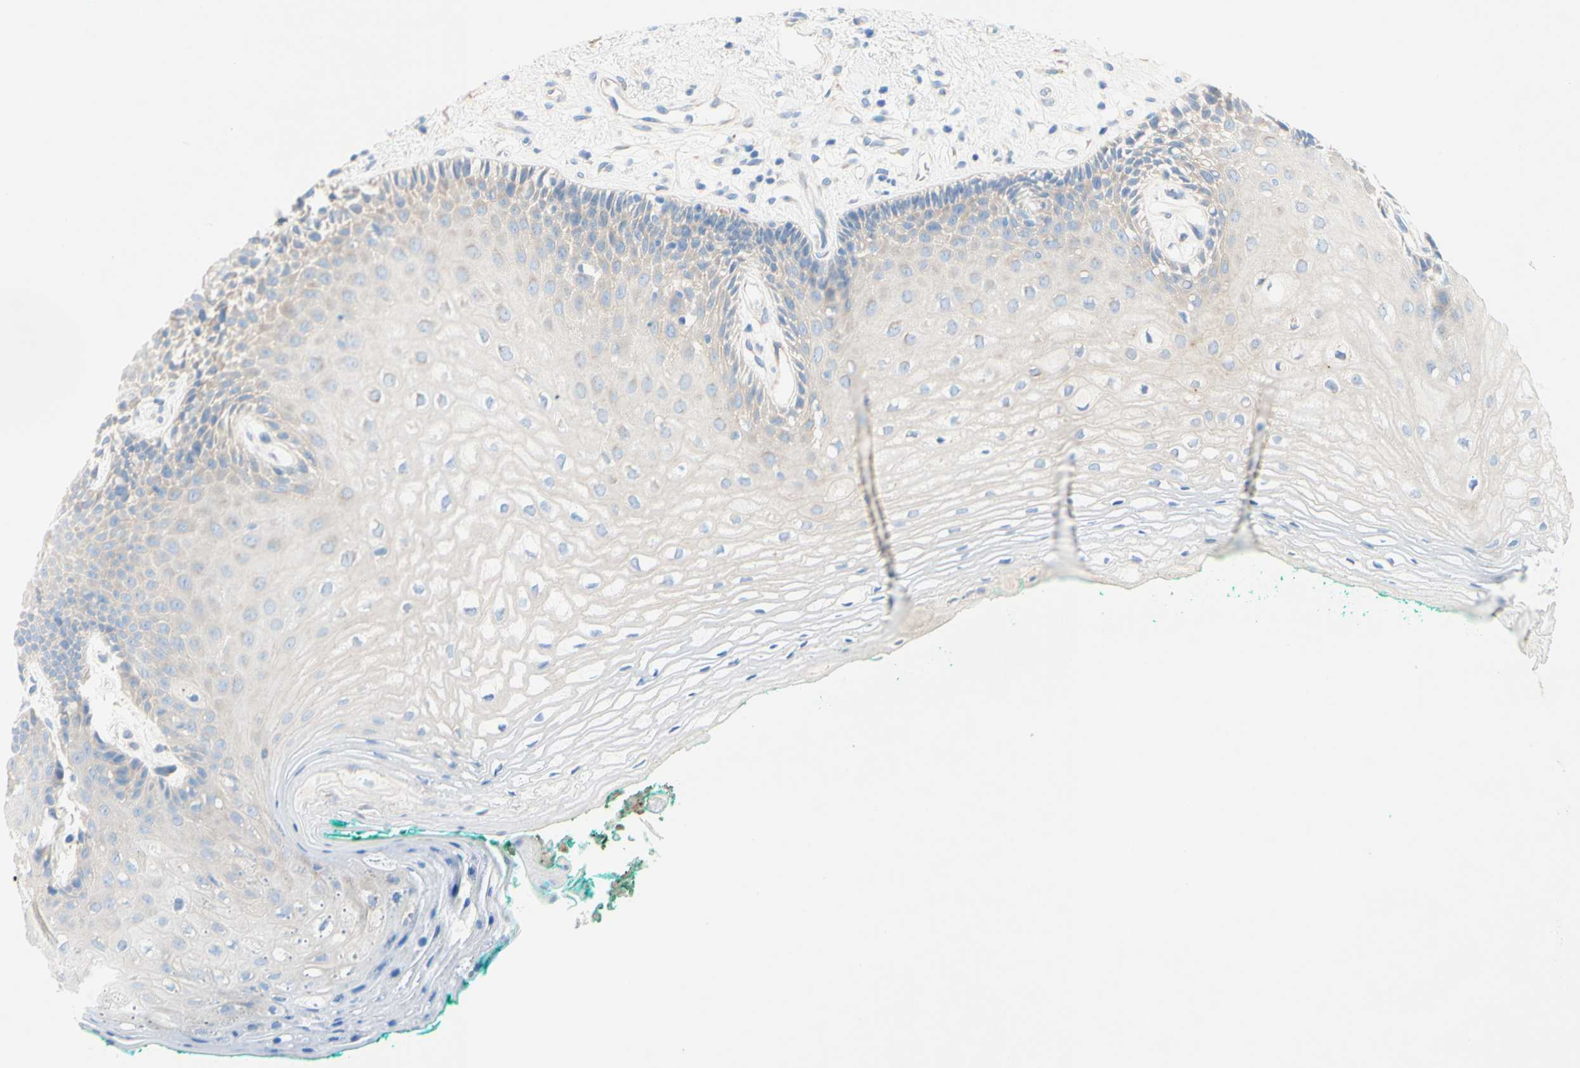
{"staining": {"intensity": "negative", "quantity": "none", "location": "none"}, "tissue": "oral mucosa", "cell_type": "Squamous epithelial cells", "image_type": "normal", "snomed": [{"axis": "morphology", "description": "Normal tissue, NOS"}, {"axis": "topography", "description": "Skeletal muscle"}, {"axis": "topography", "description": "Oral tissue"}, {"axis": "topography", "description": "Peripheral nerve tissue"}], "caption": "DAB immunohistochemical staining of normal oral mucosa exhibits no significant staining in squamous epithelial cells. (DAB immunohistochemistry (IHC) visualized using brightfield microscopy, high magnification).", "gene": "TMIGD2", "patient": {"sex": "female", "age": 84}}